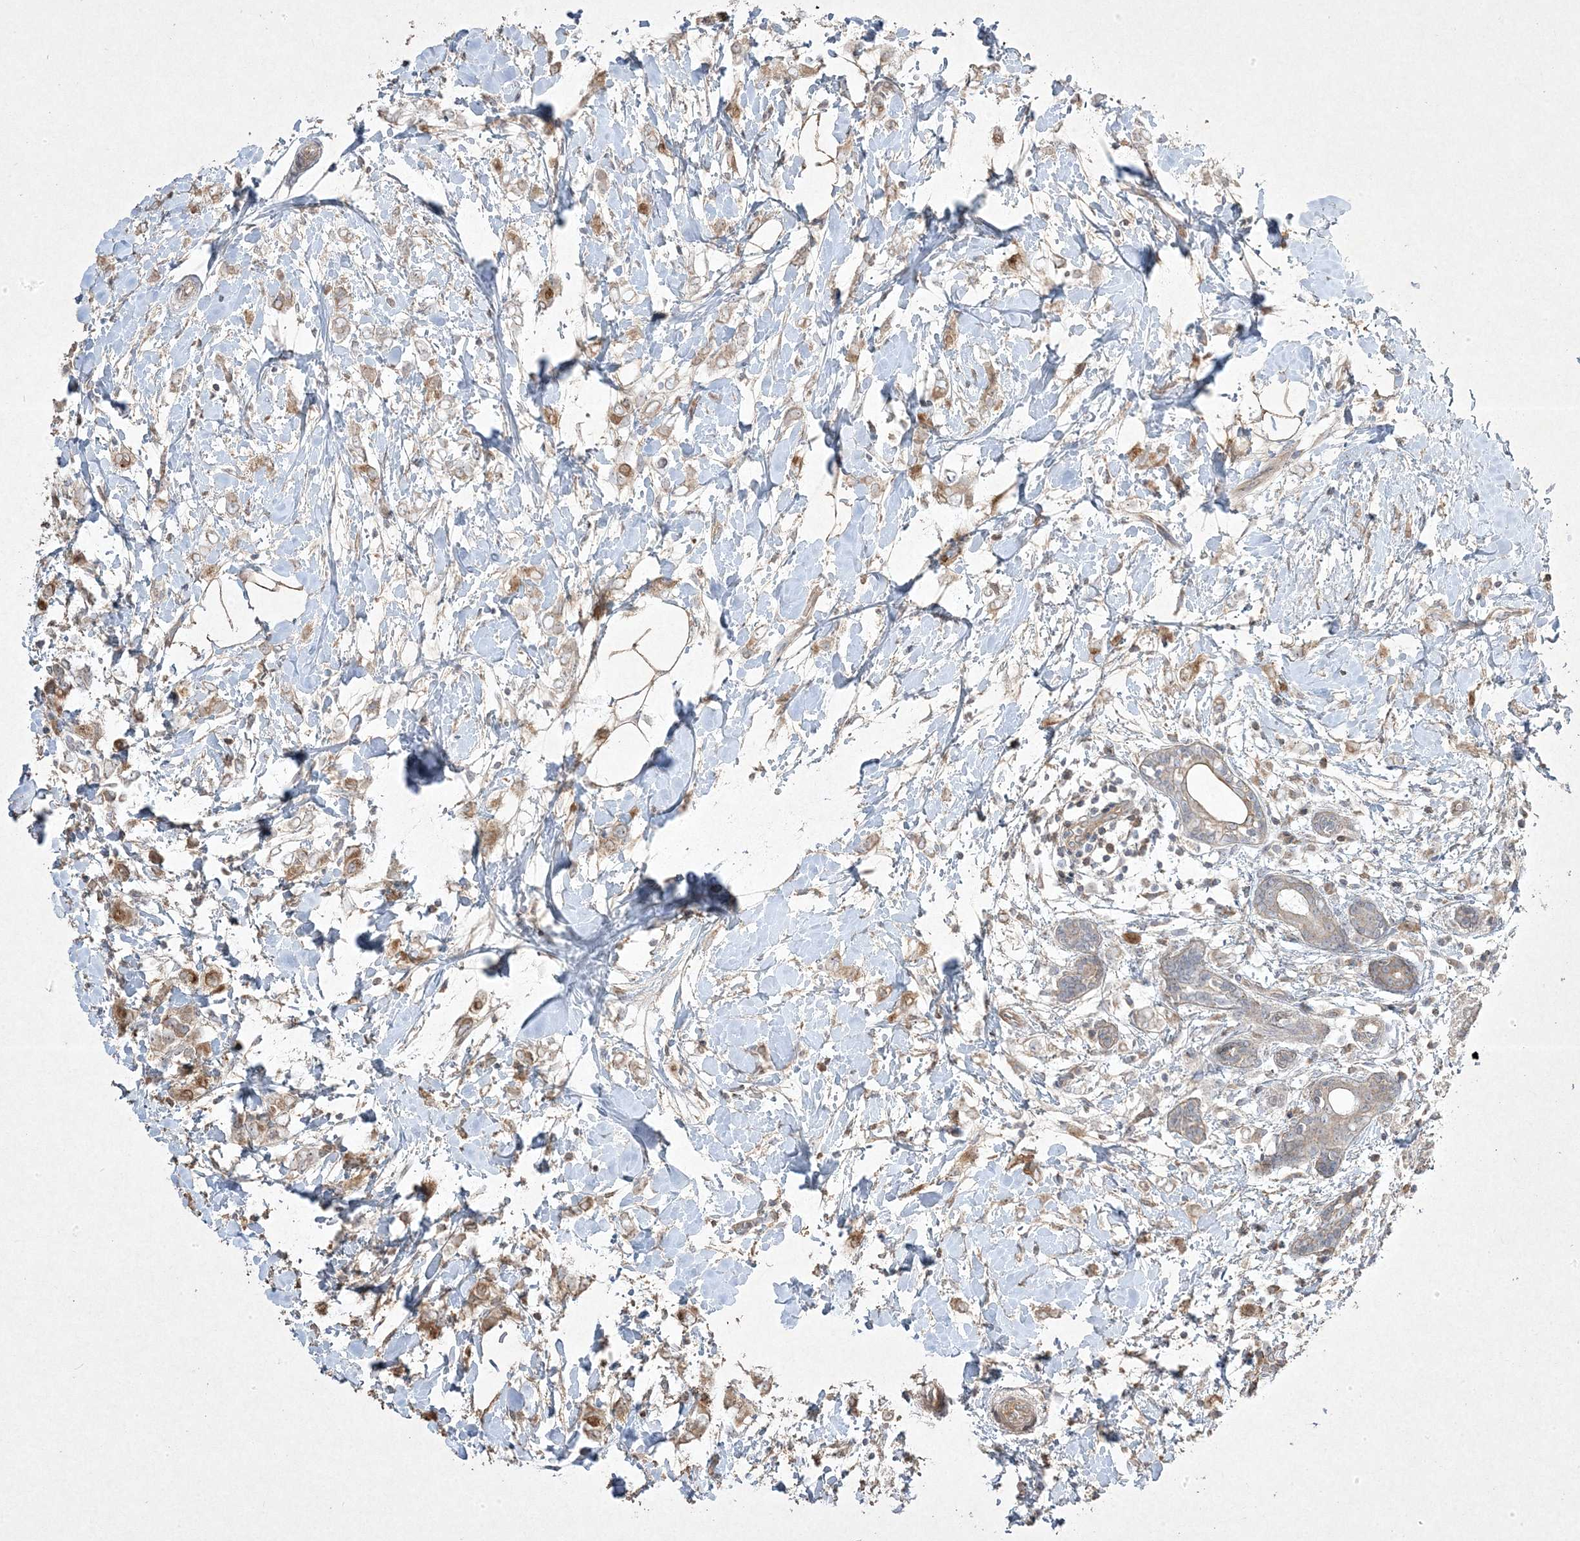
{"staining": {"intensity": "moderate", "quantity": "25%-75%", "location": "cytoplasmic/membranous"}, "tissue": "breast cancer", "cell_type": "Tumor cells", "image_type": "cancer", "snomed": [{"axis": "morphology", "description": "Normal tissue, NOS"}, {"axis": "morphology", "description": "Lobular carcinoma"}, {"axis": "topography", "description": "Breast"}], "caption": "Human breast cancer stained with a brown dye displays moderate cytoplasmic/membranous positive positivity in about 25%-75% of tumor cells.", "gene": "RGL4", "patient": {"sex": "female", "age": 47}}